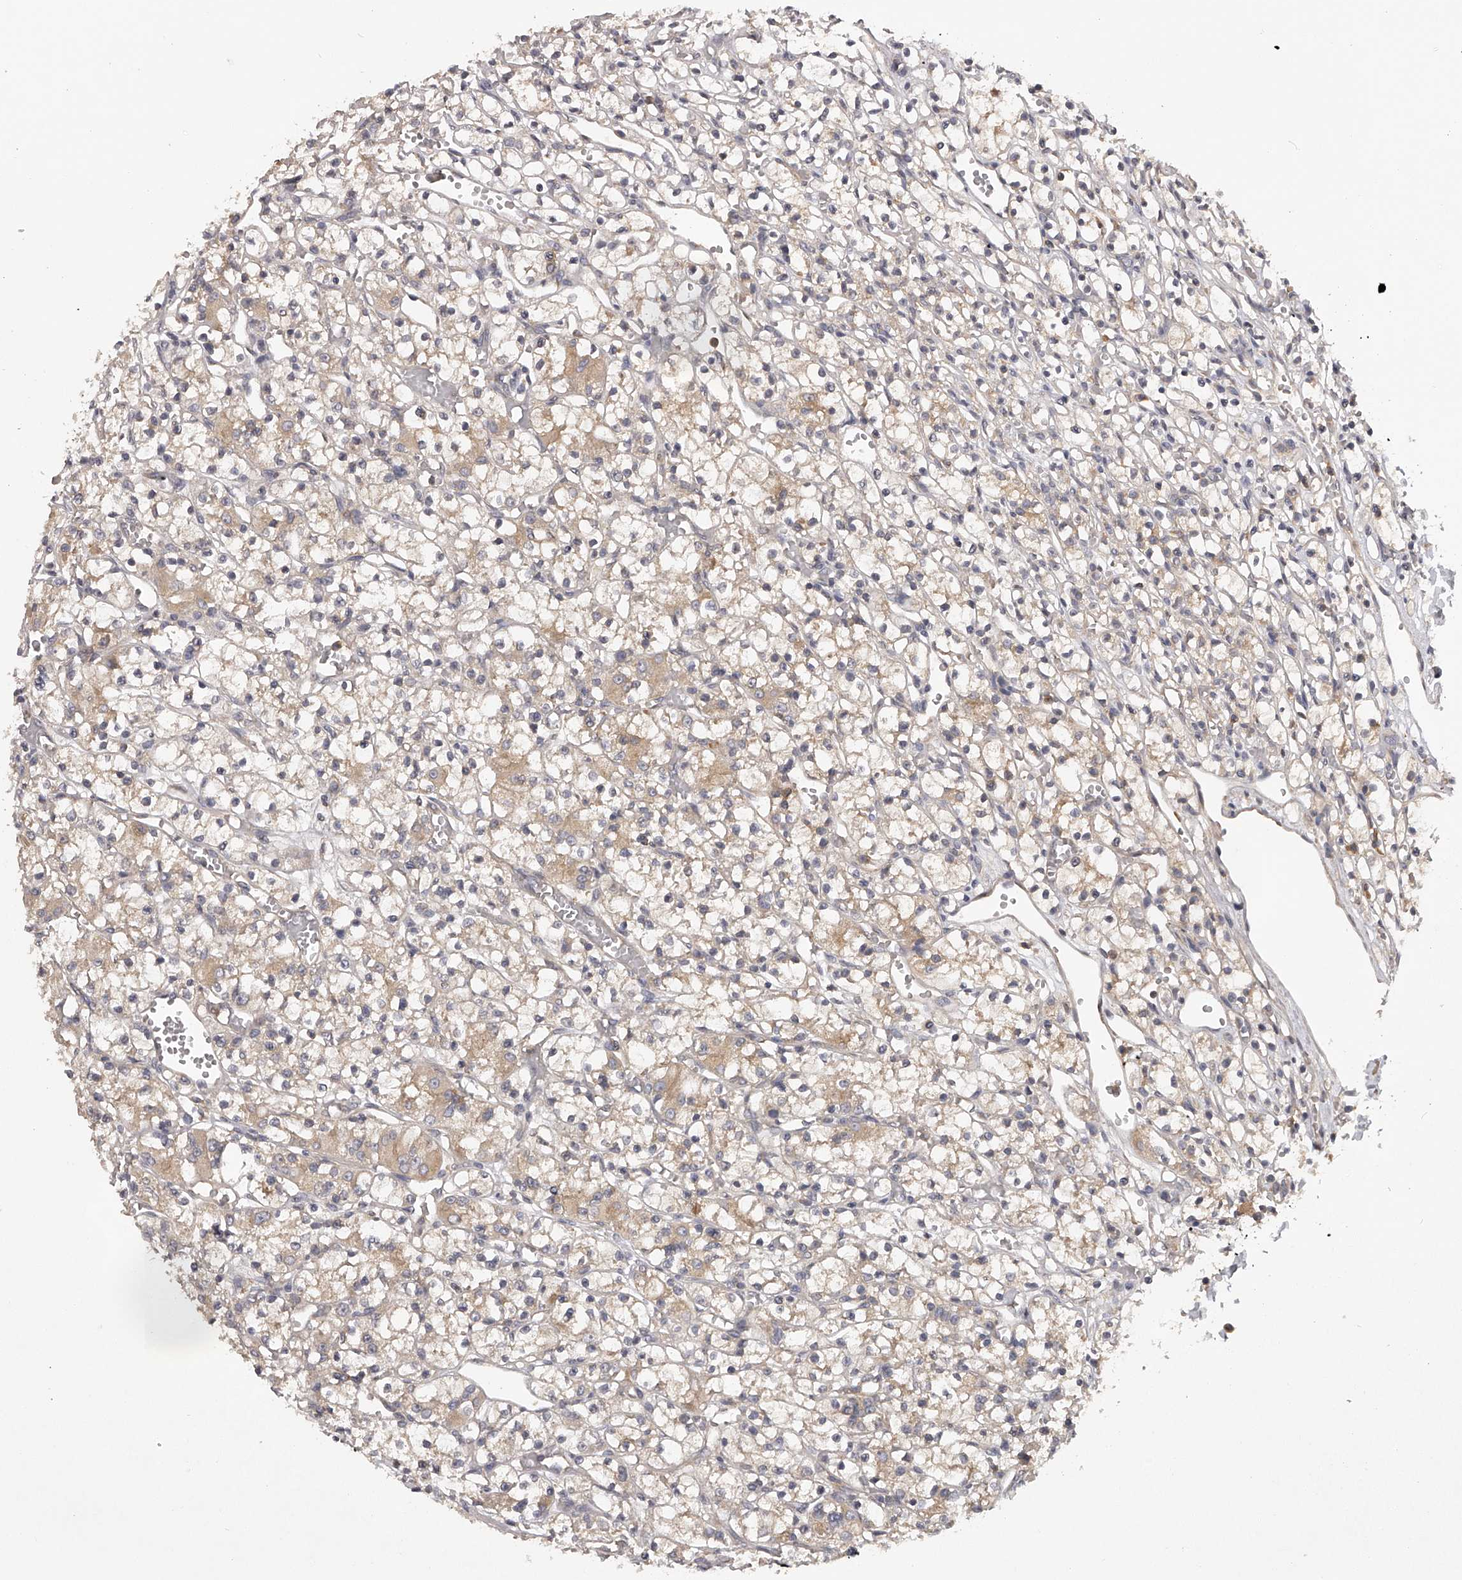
{"staining": {"intensity": "weak", "quantity": "<25%", "location": "cytoplasmic/membranous"}, "tissue": "renal cancer", "cell_type": "Tumor cells", "image_type": "cancer", "snomed": [{"axis": "morphology", "description": "Adenocarcinoma, NOS"}, {"axis": "topography", "description": "Kidney"}], "caption": "High magnification brightfield microscopy of renal cancer stained with DAB (brown) and counterstained with hematoxylin (blue): tumor cells show no significant expression.", "gene": "TNN", "patient": {"sex": "female", "age": 59}}